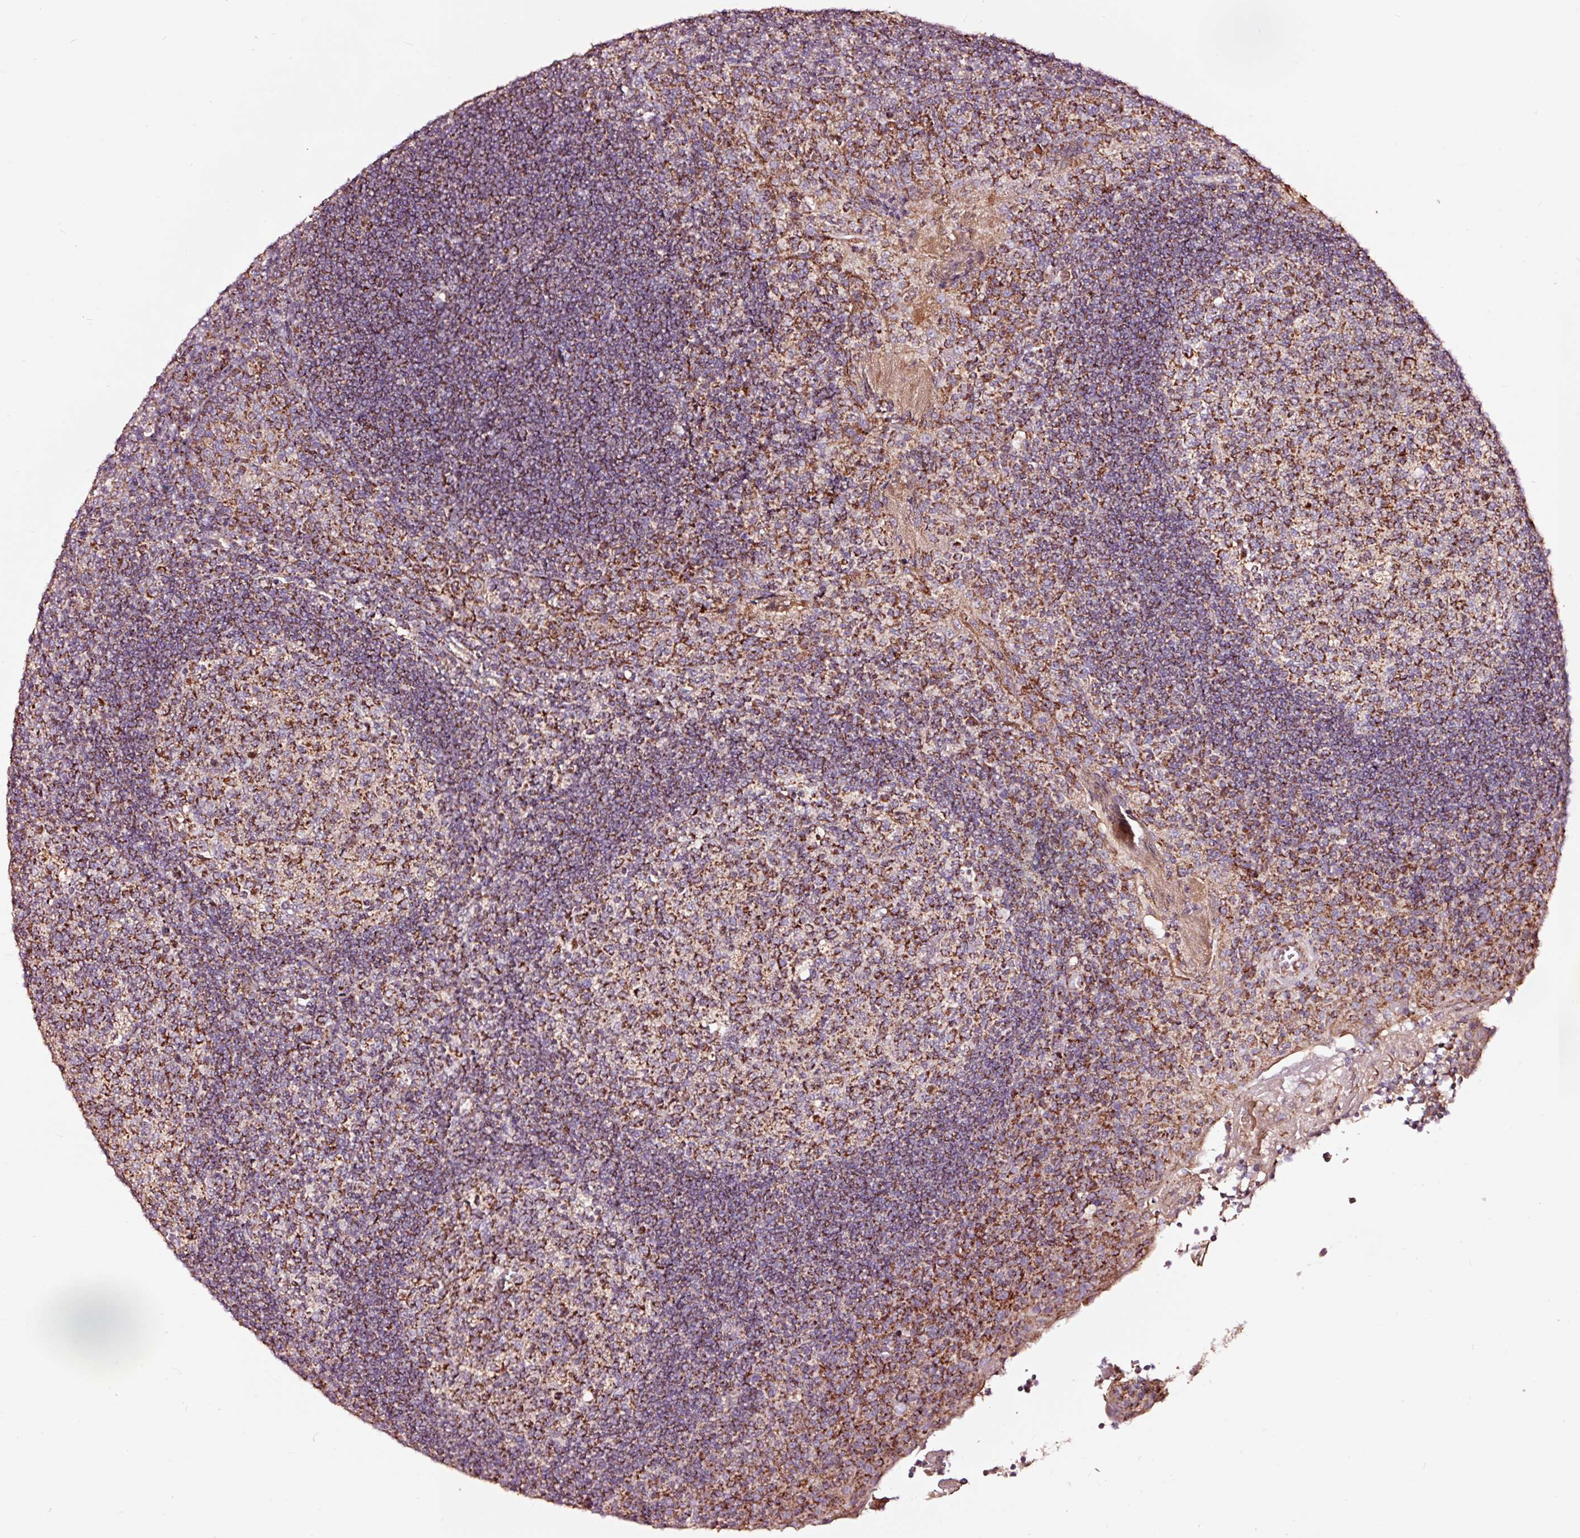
{"staining": {"intensity": "strong", "quantity": "25%-75%", "location": "cytoplasmic/membranous"}, "tissue": "tonsil", "cell_type": "Germinal center cells", "image_type": "normal", "snomed": [{"axis": "morphology", "description": "Normal tissue, NOS"}, {"axis": "topography", "description": "Tonsil"}], "caption": "A brown stain labels strong cytoplasmic/membranous staining of a protein in germinal center cells of normal tonsil. The protein of interest is shown in brown color, while the nuclei are stained blue.", "gene": "TPM1", "patient": {"sex": "male", "age": 17}}